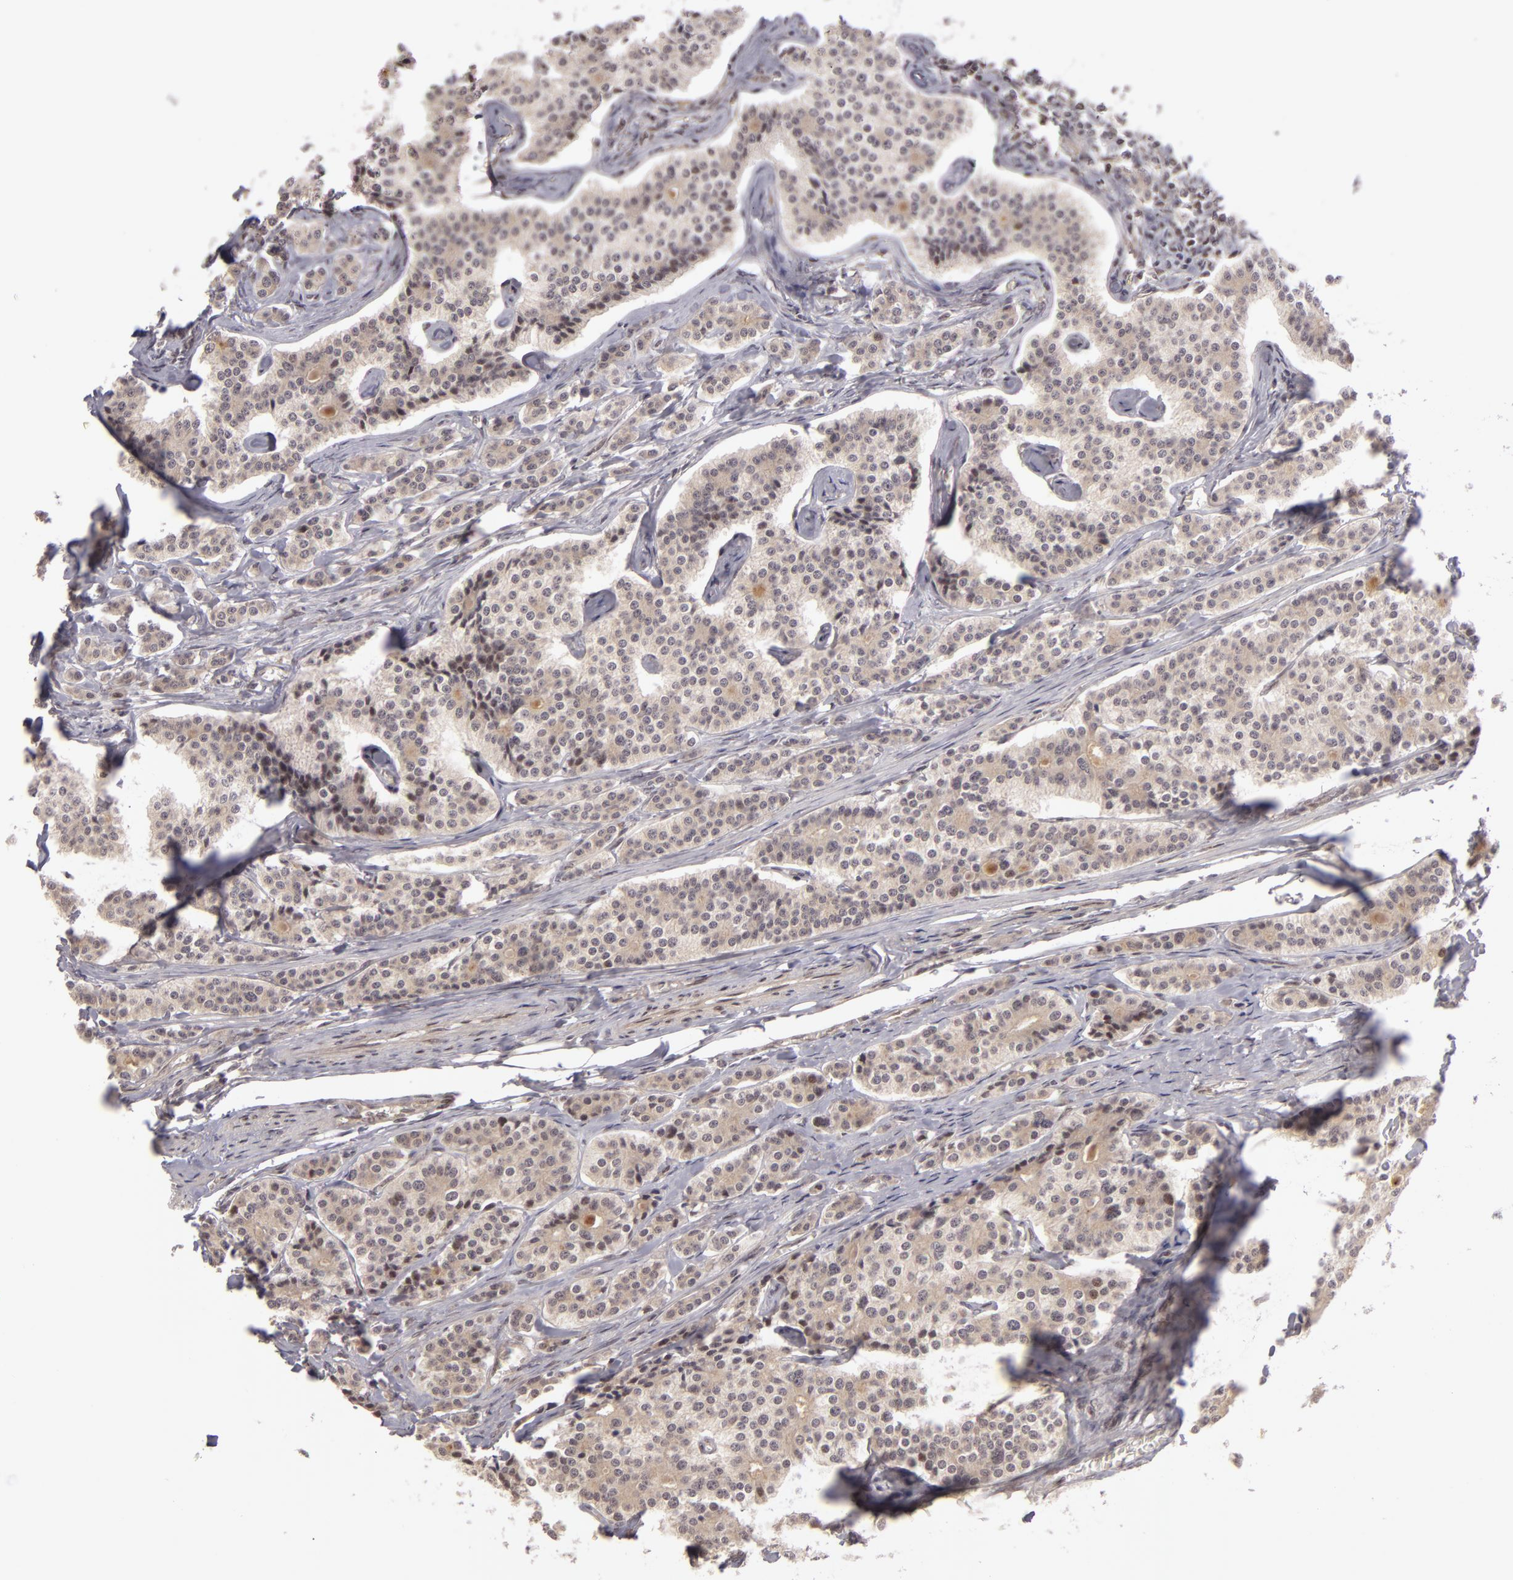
{"staining": {"intensity": "weak", "quantity": ">75%", "location": "cytoplasmic/membranous"}, "tissue": "carcinoid", "cell_type": "Tumor cells", "image_type": "cancer", "snomed": [{"axis": "morphology", "description": "Carcinoid, malignant, NOS"}, {"axis": "topography", "description": "Small intestine"}], "caption": "Immunohistochemistry (IHC) image of malignant carcinoid stained for a protein (brown), which demonstrates low levels of weak cytoplasmic/membranous expression in approximately >75% of tumor cells.", "gene": "ZNF133", "patient": {"sex": "male", "age": 63}}